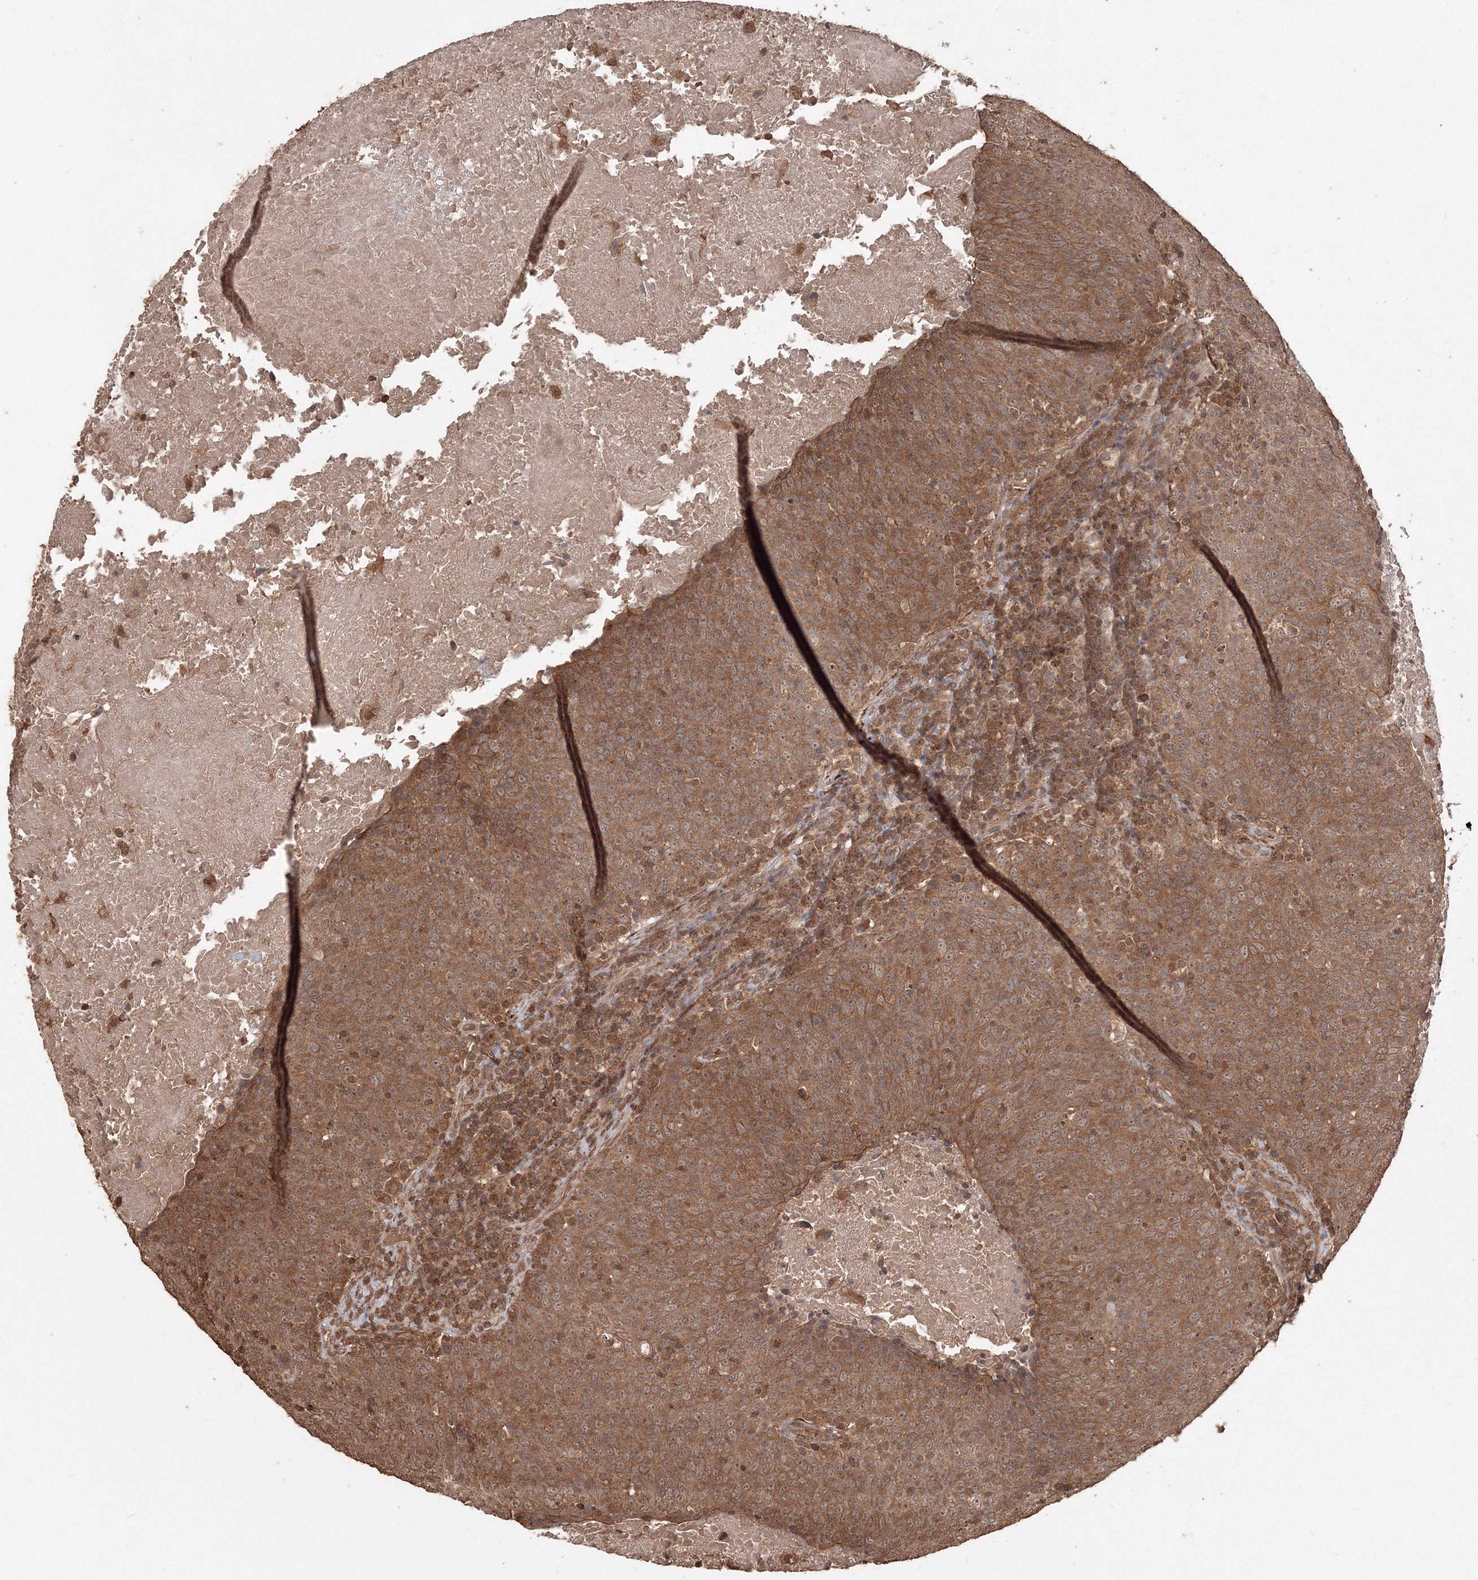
{"staining": {"intensity": "moderate", "quantity": ">75%", "location": "cytoplasmic/membranous,nuclear"}, "tissue": "head and neck cancer", "cell_type": "Tumor cells", "image_type": "cancer", "snomed": [{"axis": "morphology", "description": "Squamous cell carcinoma, NOS"}, {"axis": "morphology", "description": "Squamous cell carcinoma, metastatic, NOS"}, {"axis": "topography", "description": "Lymph node"}, {"axis": "topography", "description": "Head-Neck"}], "caption": "Immunohistochemical staining of human head and neck metastatic squamous cell carcinoma shows moderate cytoplasmic/membranous and nuclear protein staining in about >75% of tumor cells. (DAB = brown stain, brightfield microscopy at high magnification).", "gene": "CCDC122", "patient": {"sex": "male", "age": 62}}